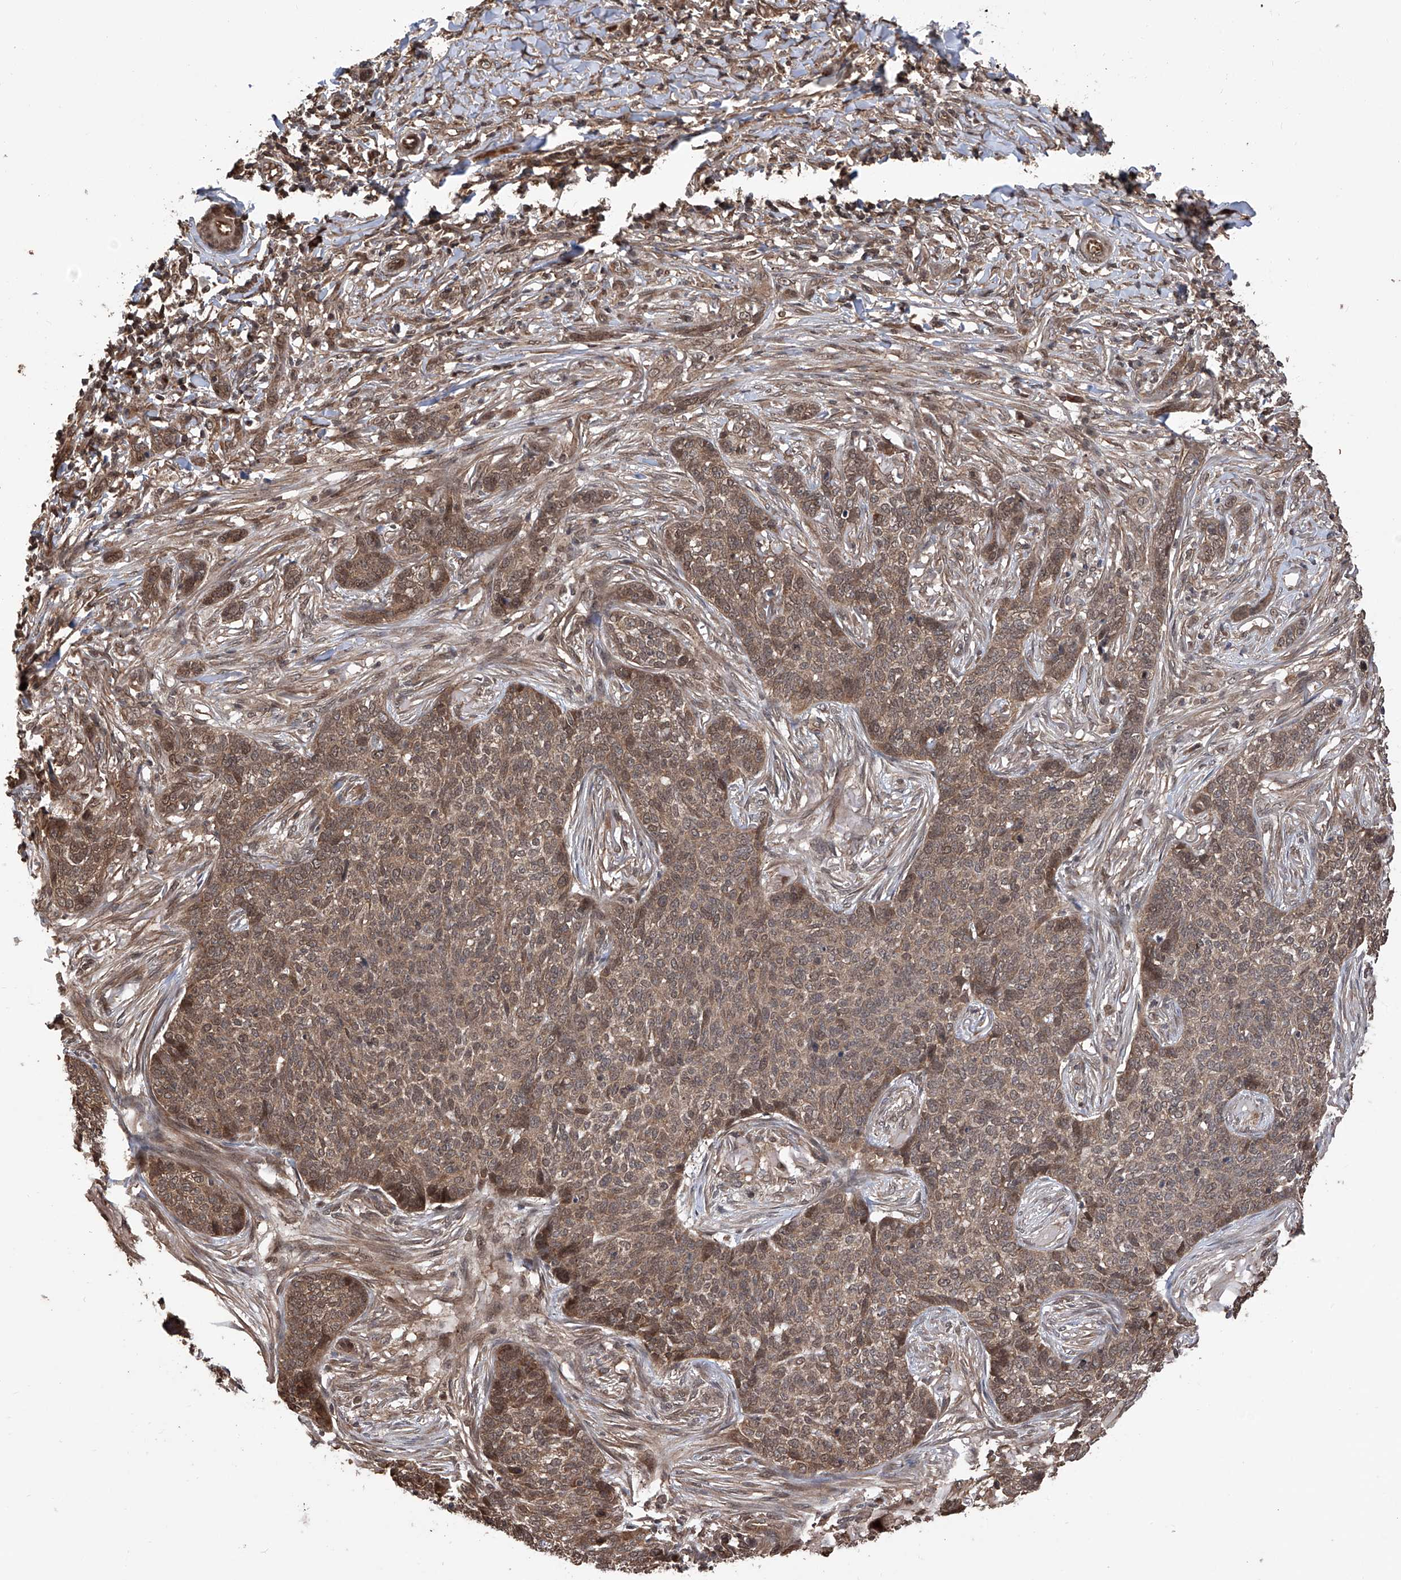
{"staining": {"intensity": "moderate", "quantity": ">75%", "location": "cytoplasmic/membranous,nuclear"}, "tissue": "skin cancer", "cell_type": "Tumor cells", "image_type": "cancer", "snomed": [{"axis": "morphology", "description": "Basal cell carcinoma"}, {"axis": "topography", "description": "Skin"}], "caption": "Skin cancer stained with a brown dye exhibits moderate cytoplasmic/membranous and nuclear positive expression in about >75% of tumor cells.", "gene": "LYSMD4", "patient": {"sex": "male", "age": 85}}